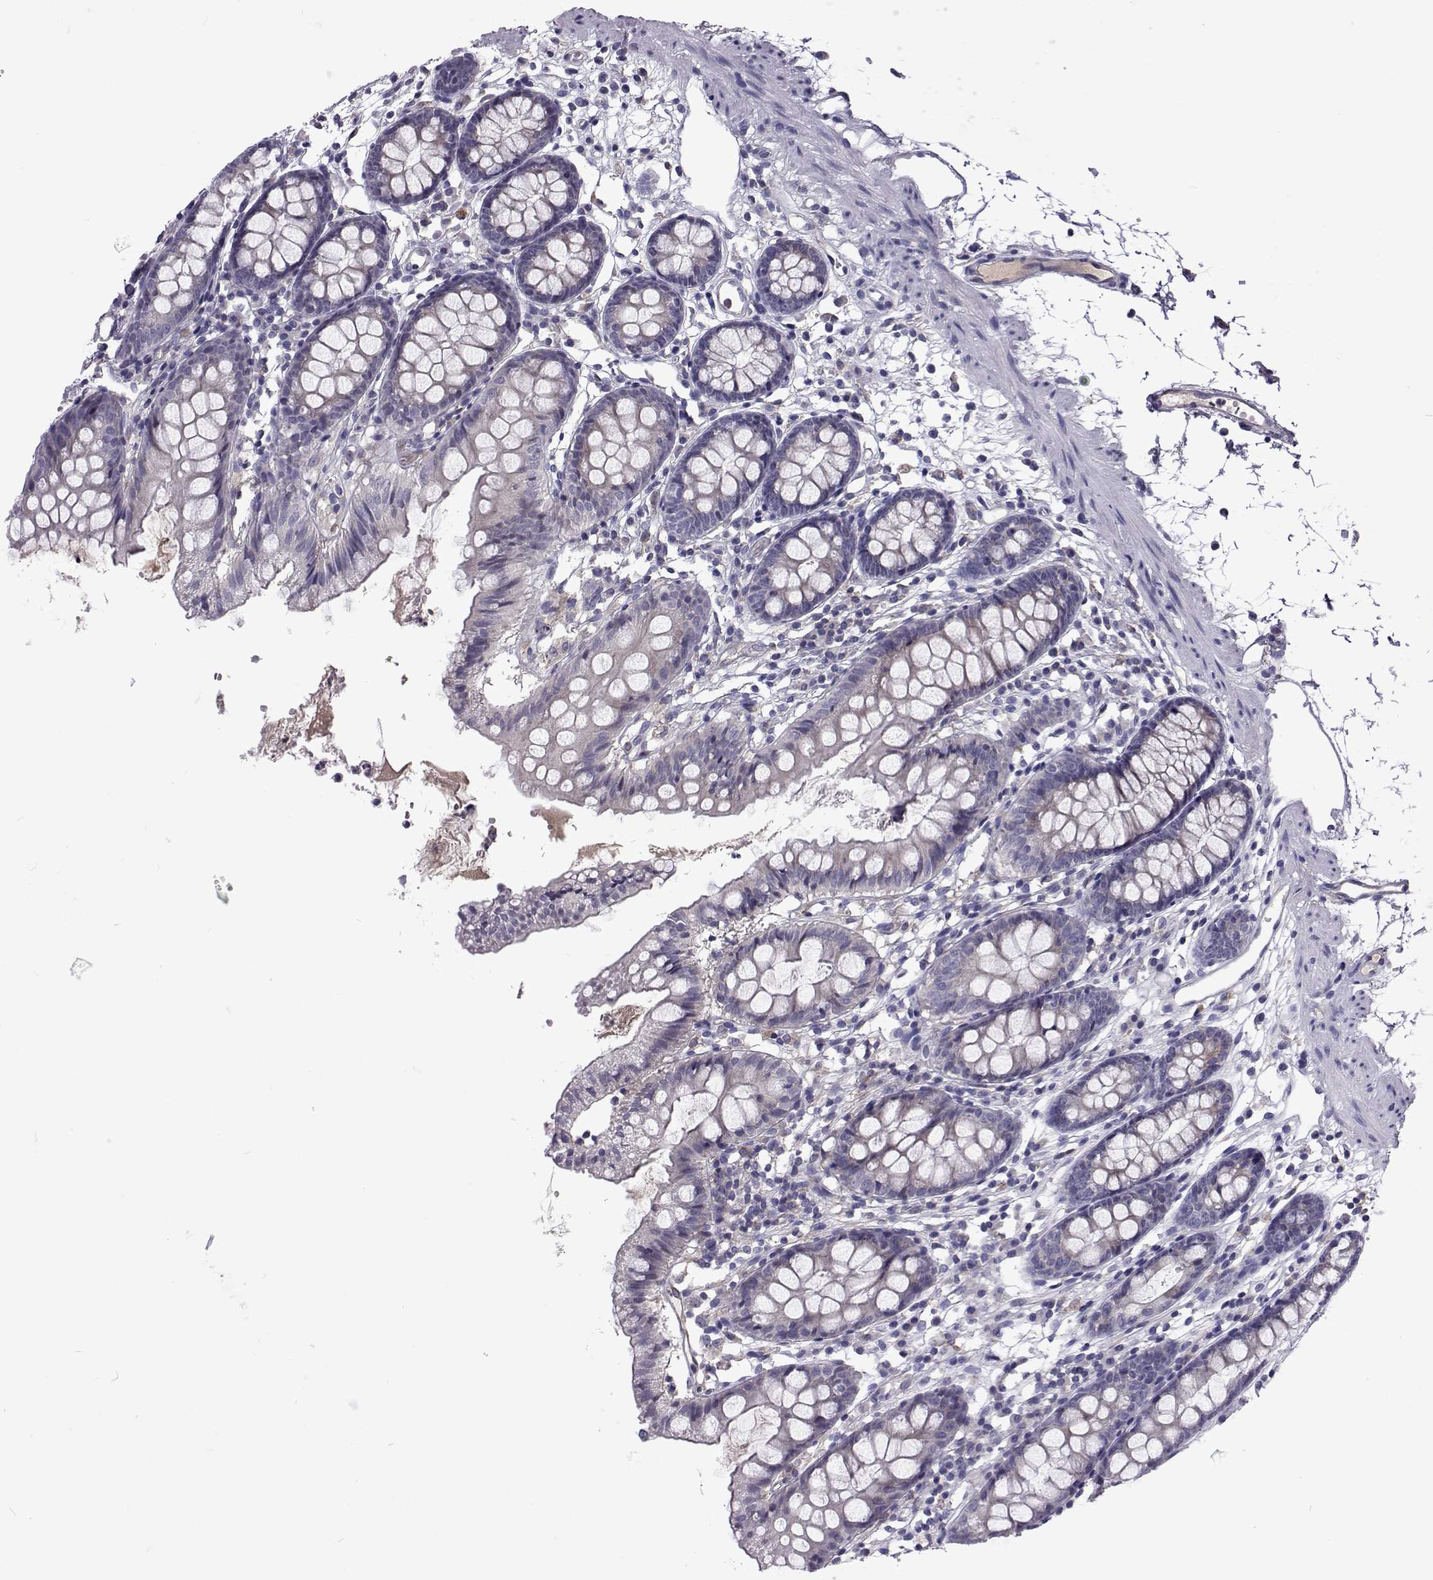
{"staining": {"intensity": "negative", "quantity": "none", "location": "none"}, "tissue": "colon", "cell_type": "Endothelial cells", "image_type": "normal", "snomed": [{"axis": "morphology", "description": "Normal tissue, NOS"}, {"axis": "topography", "description": "Colon"}], "caption": "This is an IHC micrograph of benign human colon. There is no expression in endothelial cells.", "gene": "TCF15", "patient": {"sex": "female", "age": 84}}